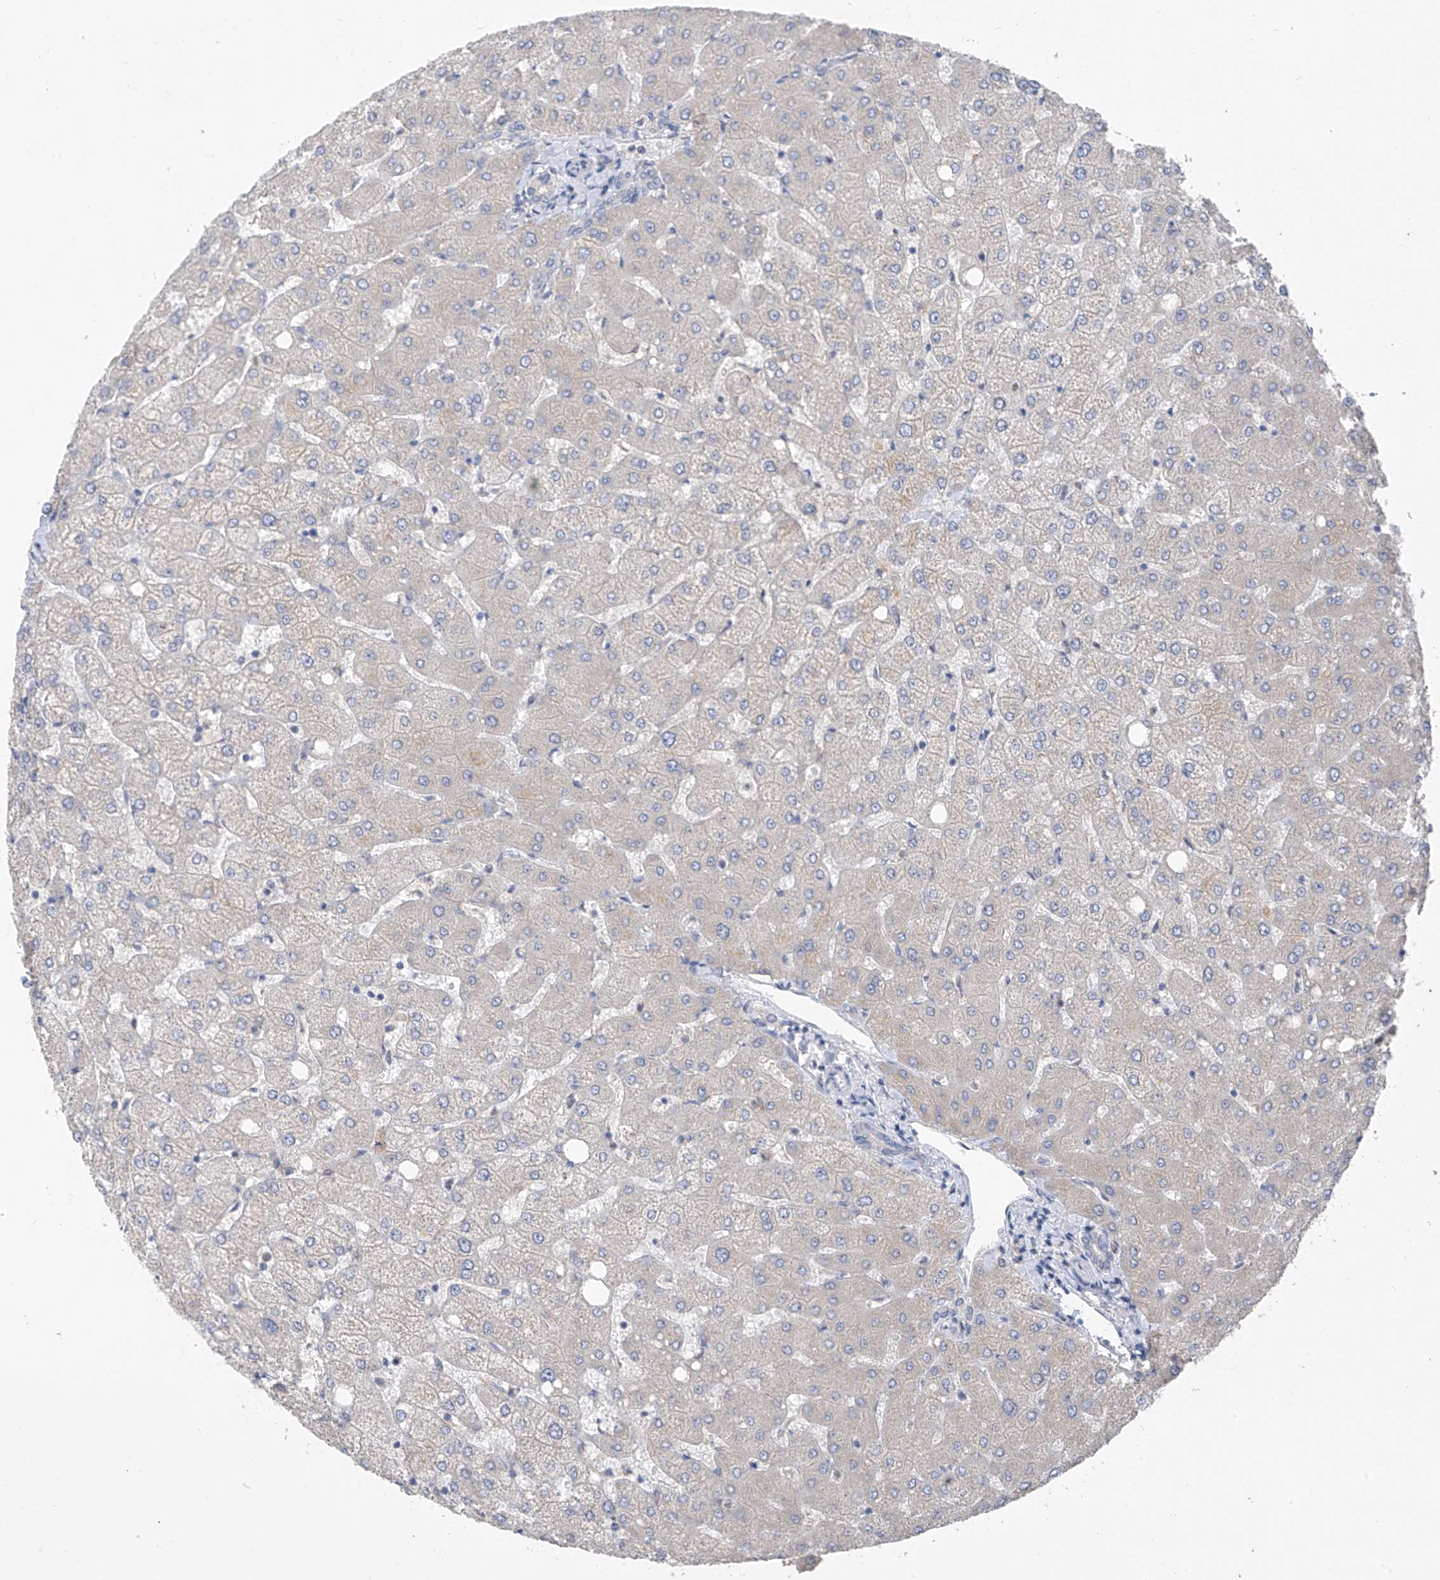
{"staining": {"intensity": "negative", "quantity": "none", "location": "none"}, "tissue": "liver", "cell_type": "Cholangiocytes", "image_type": "normal", "snomed": [{"axis": "morphology", "description": "Normal tissue, NOS"}, {"axis": "topography", "description": "Liver"}], "caption": "Protein analysis of benign liver exhibits no significant staining in cholangiocytes.", "gene": "RPL4", "patient": {"sex": "female", "age": 54}}